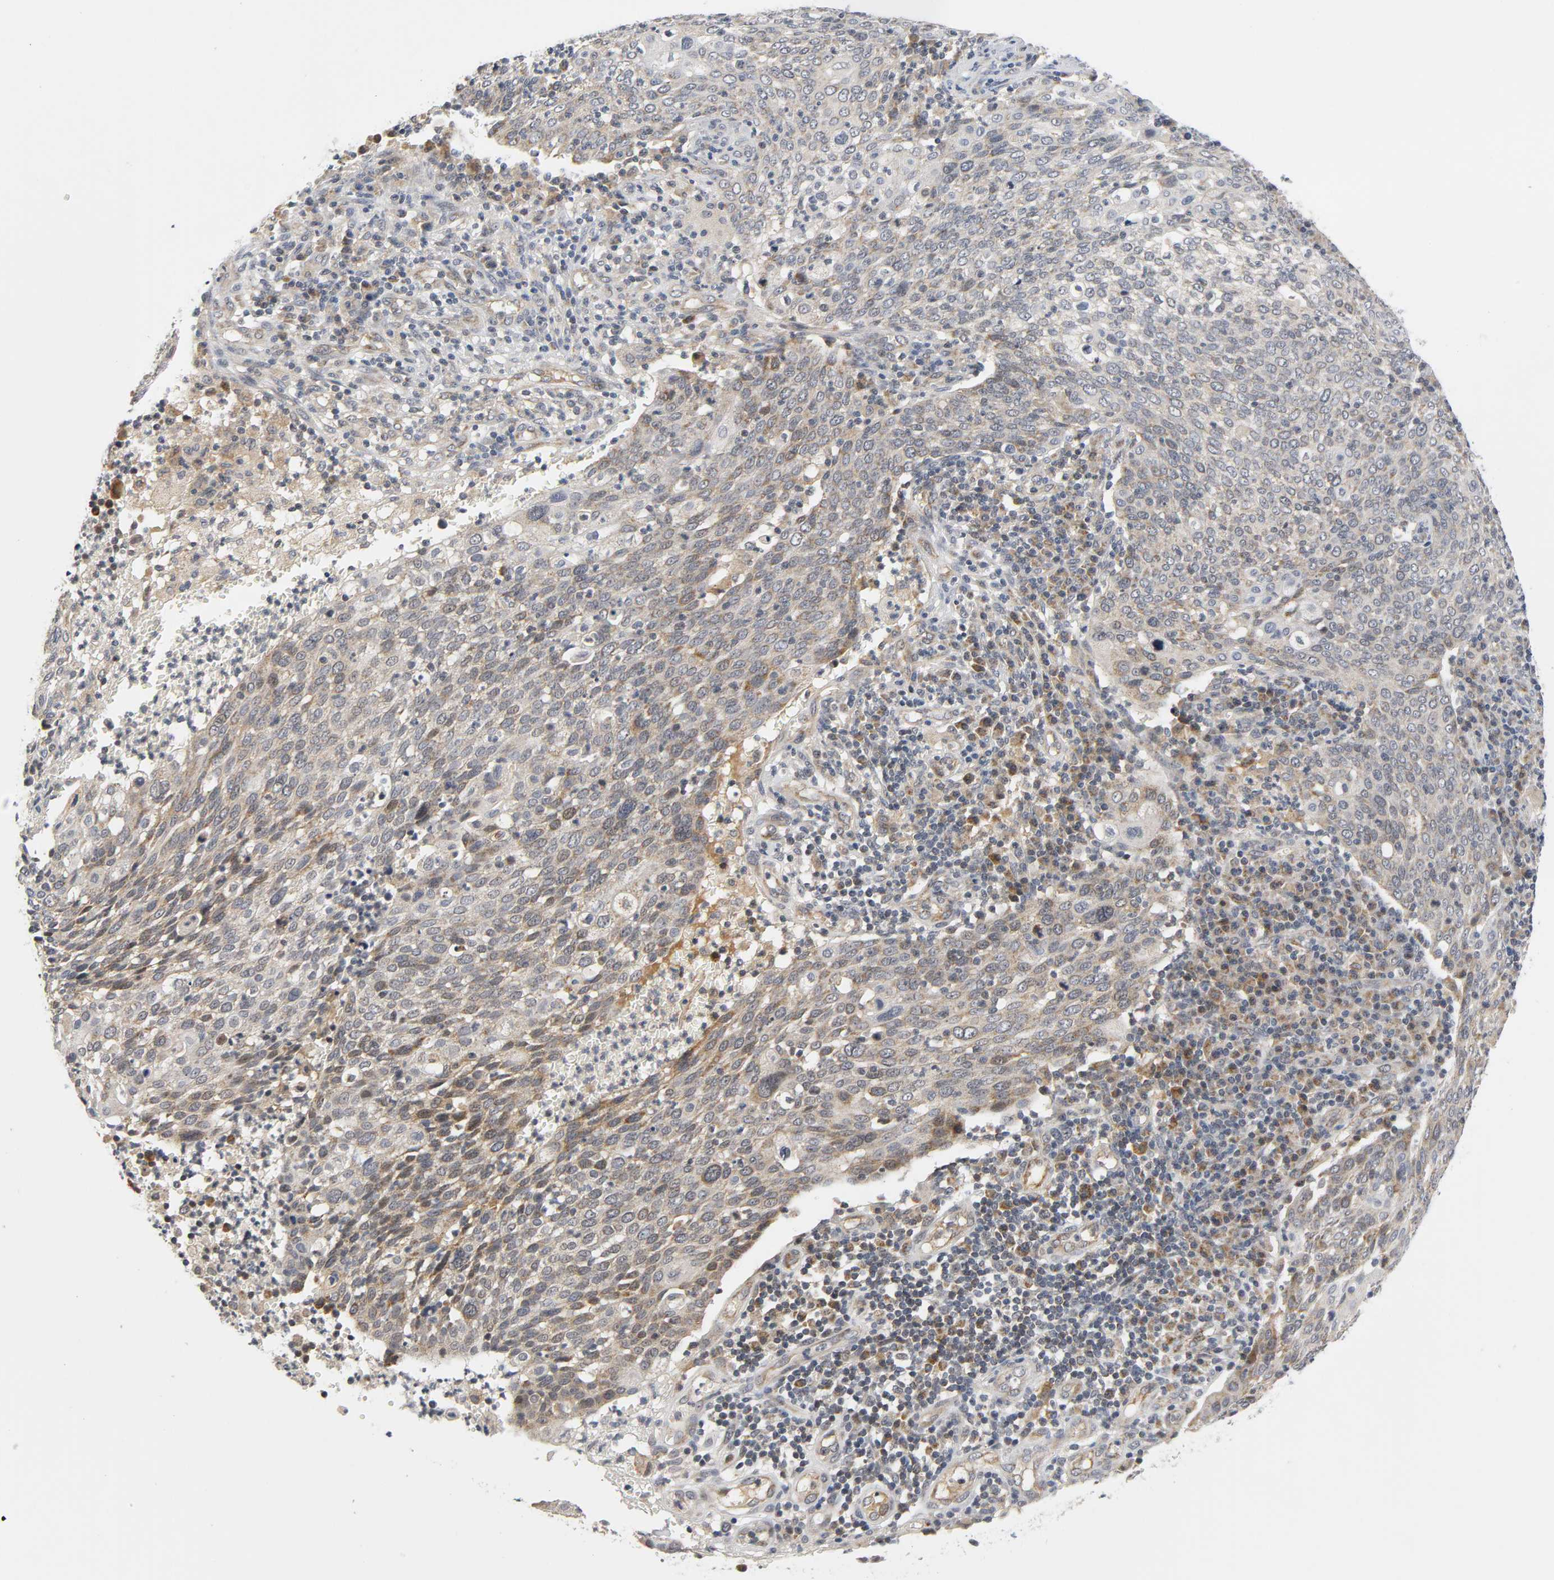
{"staining": {"intensity": "weak", "quantity": ">75%", "location": "cytoplasmic/membranous"}, "tissue": "cervical cancer", "cell_type": "Tumor cells", "image_type": "cancer", "snomed": [{"axis": "morphology", "description": "Squamous cell carcinoma, NOS"}, {"axis": "topography", "description": "Cervix"}], "caption": "This image shows IHC staining of human cervical cancer (squamous cell carcinoma), with low weak cytoplasmic/membranous staining in approximately >75% of tumor cells.", "gene": "NRP1", "patient": {"sex": "female", "age": 40}}